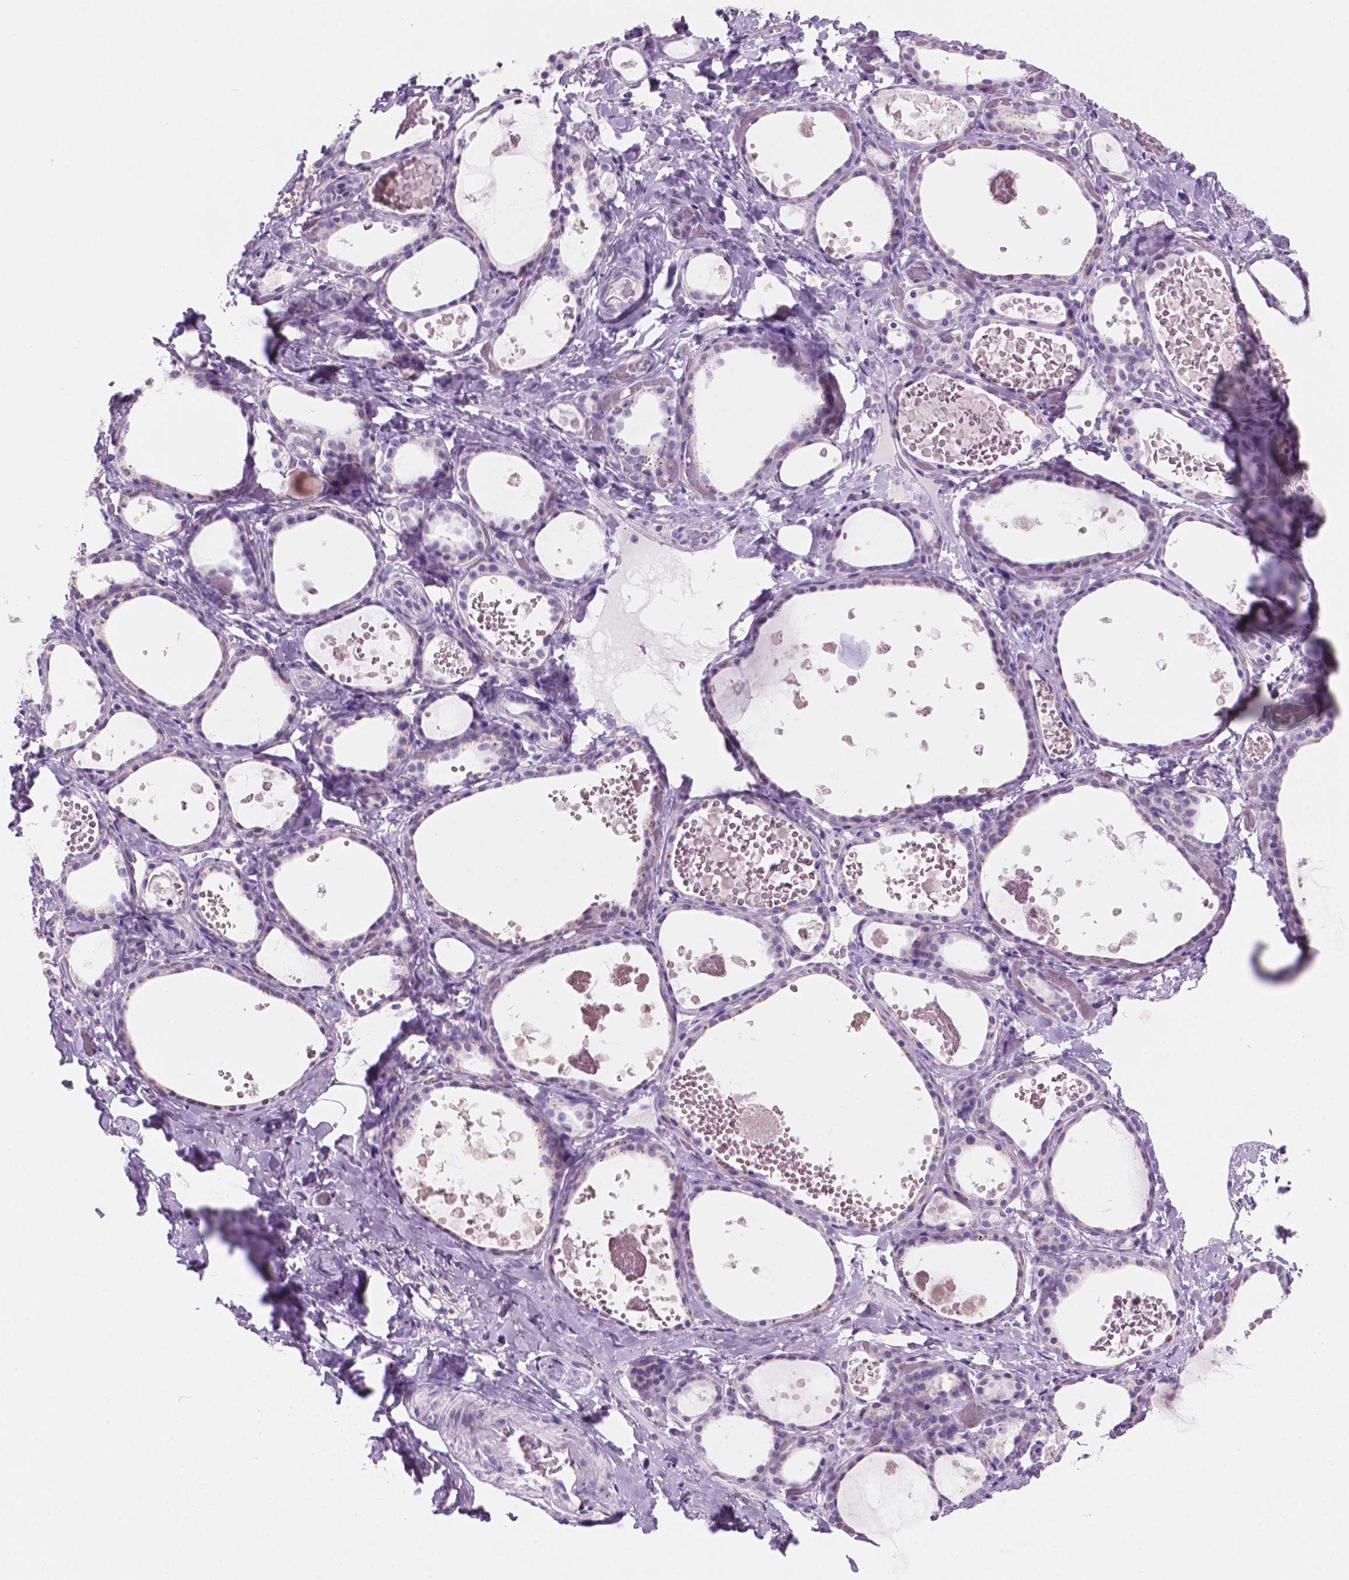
{"staining": {"intensity": "negative", "quantity": "none", "location": "none"}, "tissue": "thyroid gland", "cell_type": "Glandular cells", "image_type": "normal", "snomed": [{"axis": "morphology", "description": "Normal tissue, NOS"}, {"axis": "topography", "description": "Thyroid gland"}], "caption": "The histopathology image demonstrates no staining of glandular cells in benign thyroid gland. (DAB immunohistochemistry, high magnification).", "gene": "ENSG00000187186", "patient": {"sex": "female", "age": 56}}